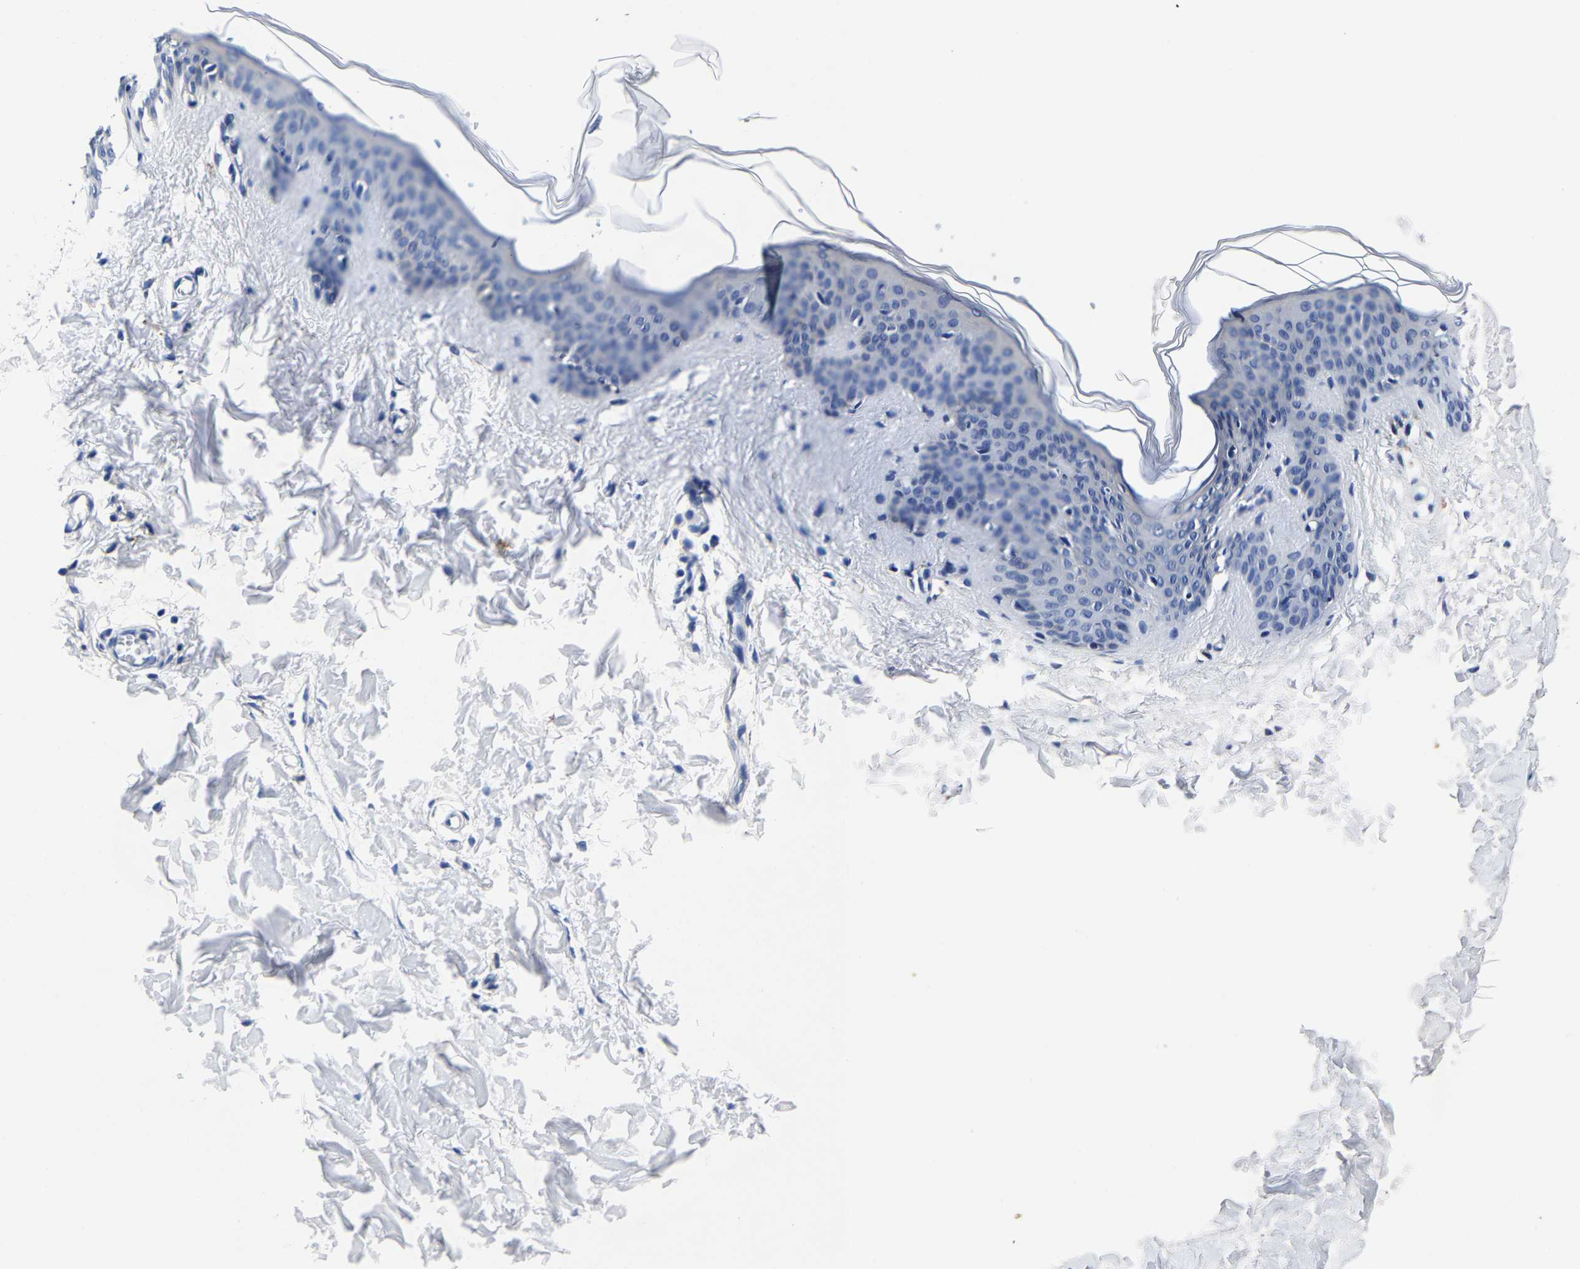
{"staining": {"intensity": "negative", "quantity": "none", "location": "none"}, "tissue": "skin", "cell_type": "Fibroblasts", "image_type": "normal", "snomed": [{"axis": "morphology", "description": "Normal tissue, NOS"}, {"axis": "topography", "description": "Skin"}], "caption": "Human skin stained for a protein using immunohistochemistry demonstrates no staining in fibroblasts.", "gene": "PSPH", "patient": {"sex": "female", "age": 17}}